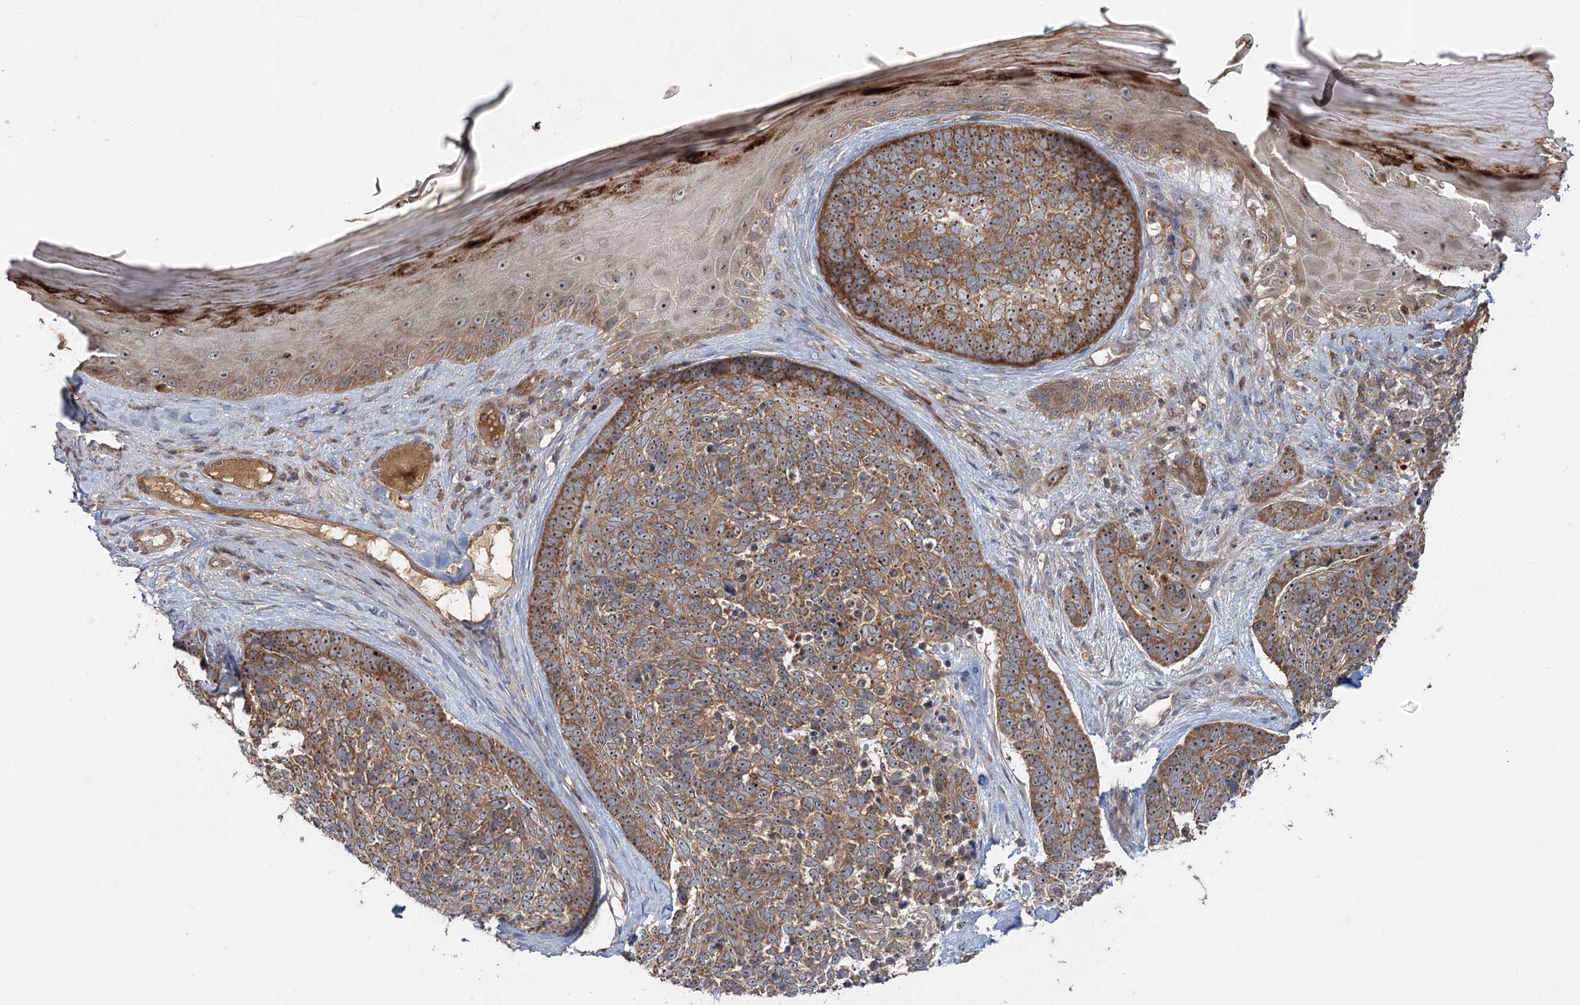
{"staining": {"intensity": "moderate", "quantity": ">75%", "location": "cytoplasmic/membranous,nuclear"}, "tissue": "skin cancer", "cell_type": "Tumor cells", "image_type": "cancer", "snomed": [{"axis": "morphology", "description": "Basal cell carcinoma"}, {"axis": "topography", "description": "Skin"}], "caption": "An image of human skin cancer stained for a protein reveals moderate cytoplasmic/membranous and nuclear brown staining in tumor cells.", "gene": "RAPGEF6", "patient": {"sex": "female", "age": 81}}